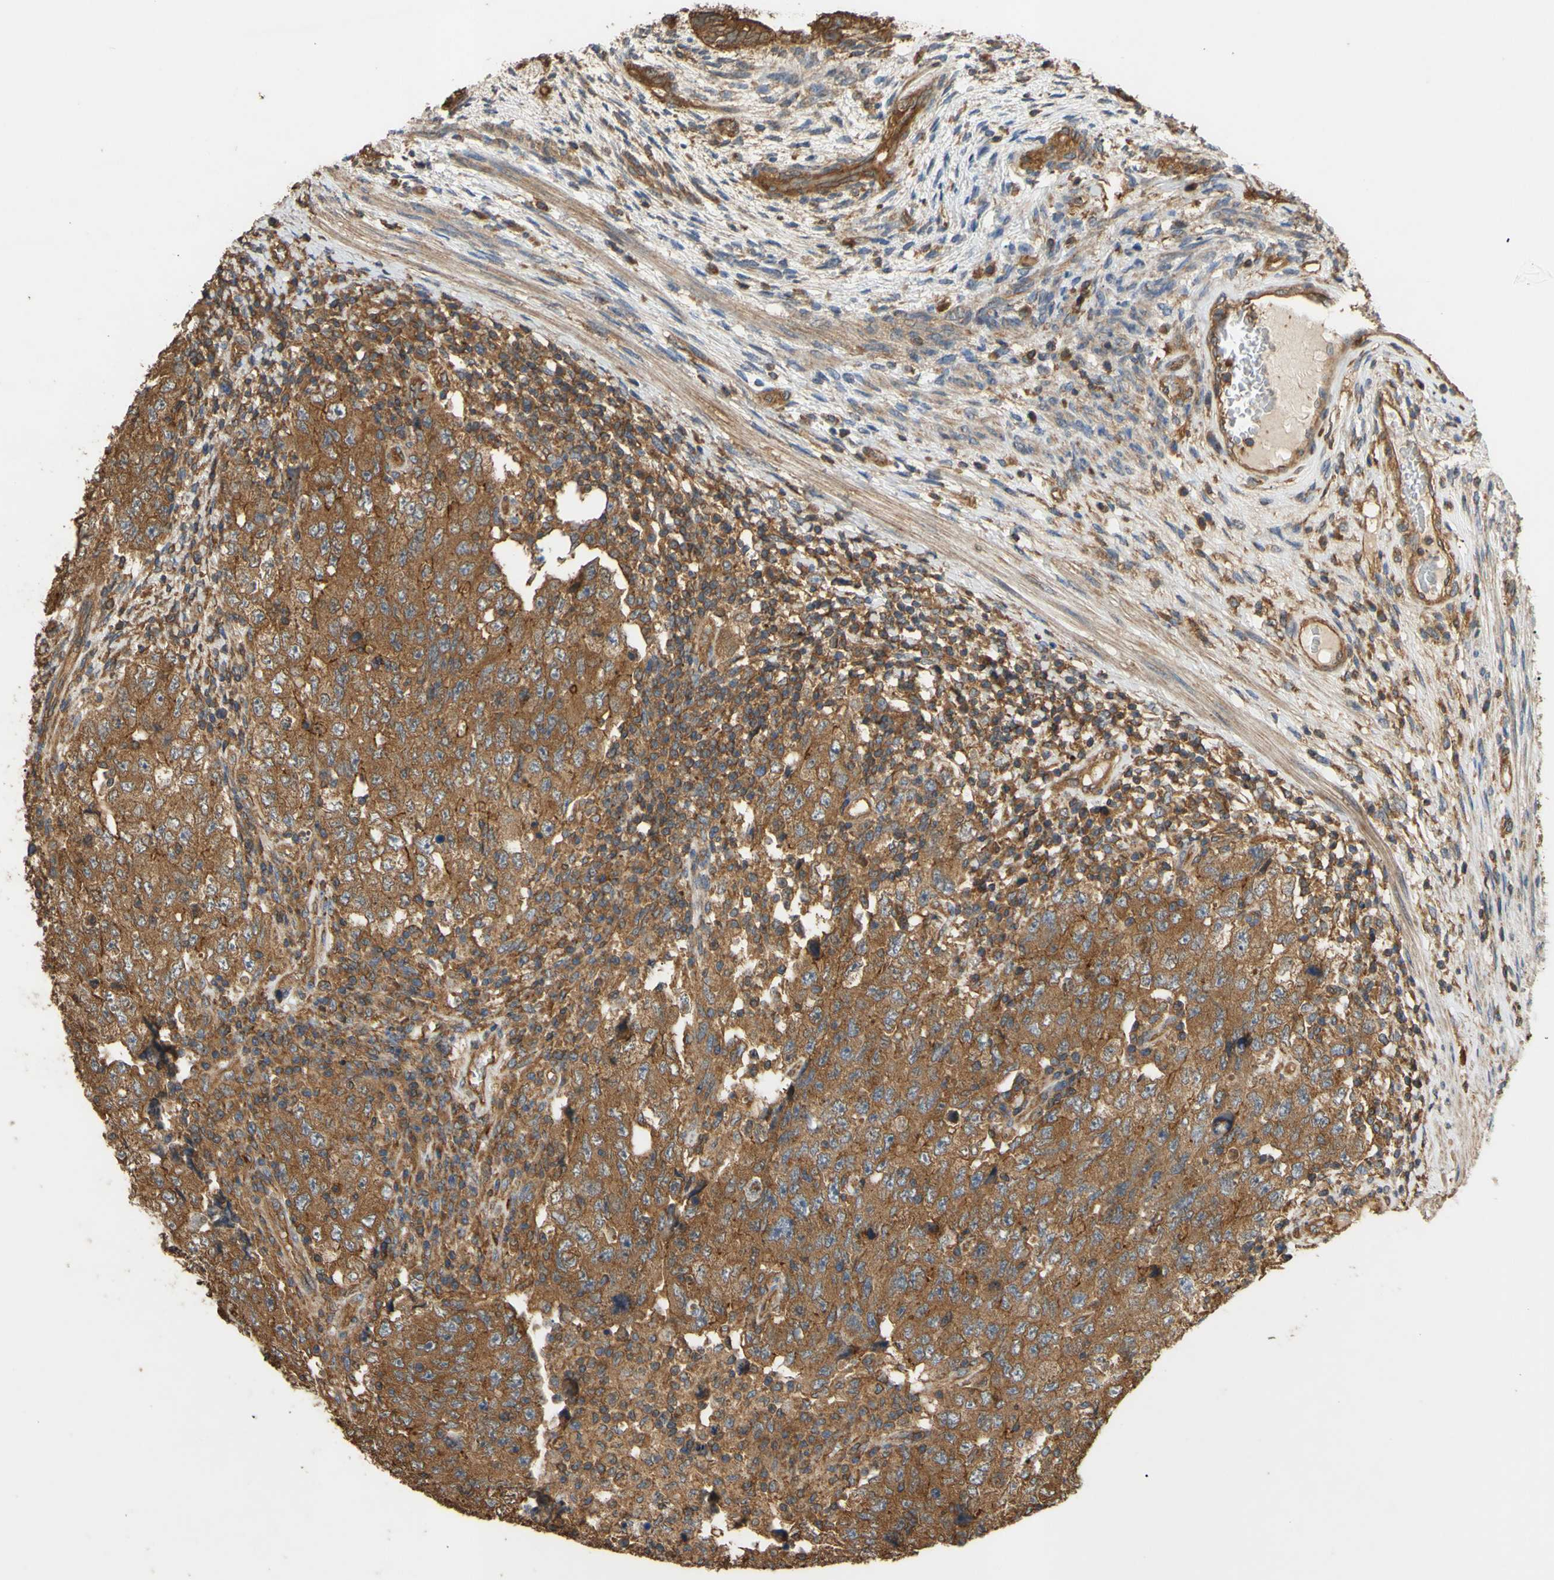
{"staining": {"intensity": "strong", "quantity": ">75%", "location": "cytoplasmic/membranous"}, "tissue": "testis cancer", "cell_type": "Tumor cells", "image_type": "cancer", "snomed": [{"axis": "morphology", "description": "Carcinoma, Embryonal, NOS"}, {"axis": "topography", "description": "Testis"}], "caption": "Immunohistochemistry of testis cancer (embryonal carcinoma) displays high levels of strong cytoplasmic/membranous expression in about >75% of tumor cells.", "gene": "CTTN", "patient": {"sex": "male", "age": 26}}